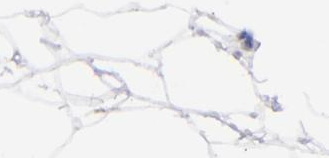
{"staining": {"intensity": "negative", "quantity": "none", "location": "none"}, "tissue": "adipose tissue", "cell_type": "Adipocytes", "image_type": "normal", "snomed": [{"axis": "morphology", "description": "Normal tissue, NOS"}, {"axis": "topography", "description": "Breast"}], "caption": "Immunohistochemistry image of normal adipose tissue: adipose tissue stained with DAB demonstrates no significant protein positivity in adipocytes. Brightfield microscopy of IHC stained with DAB (brown) and hematoxylin (blue), captured at high magnification.", "gene": "AHNAK2", "patient": {"sex": "female", "age": 22}}